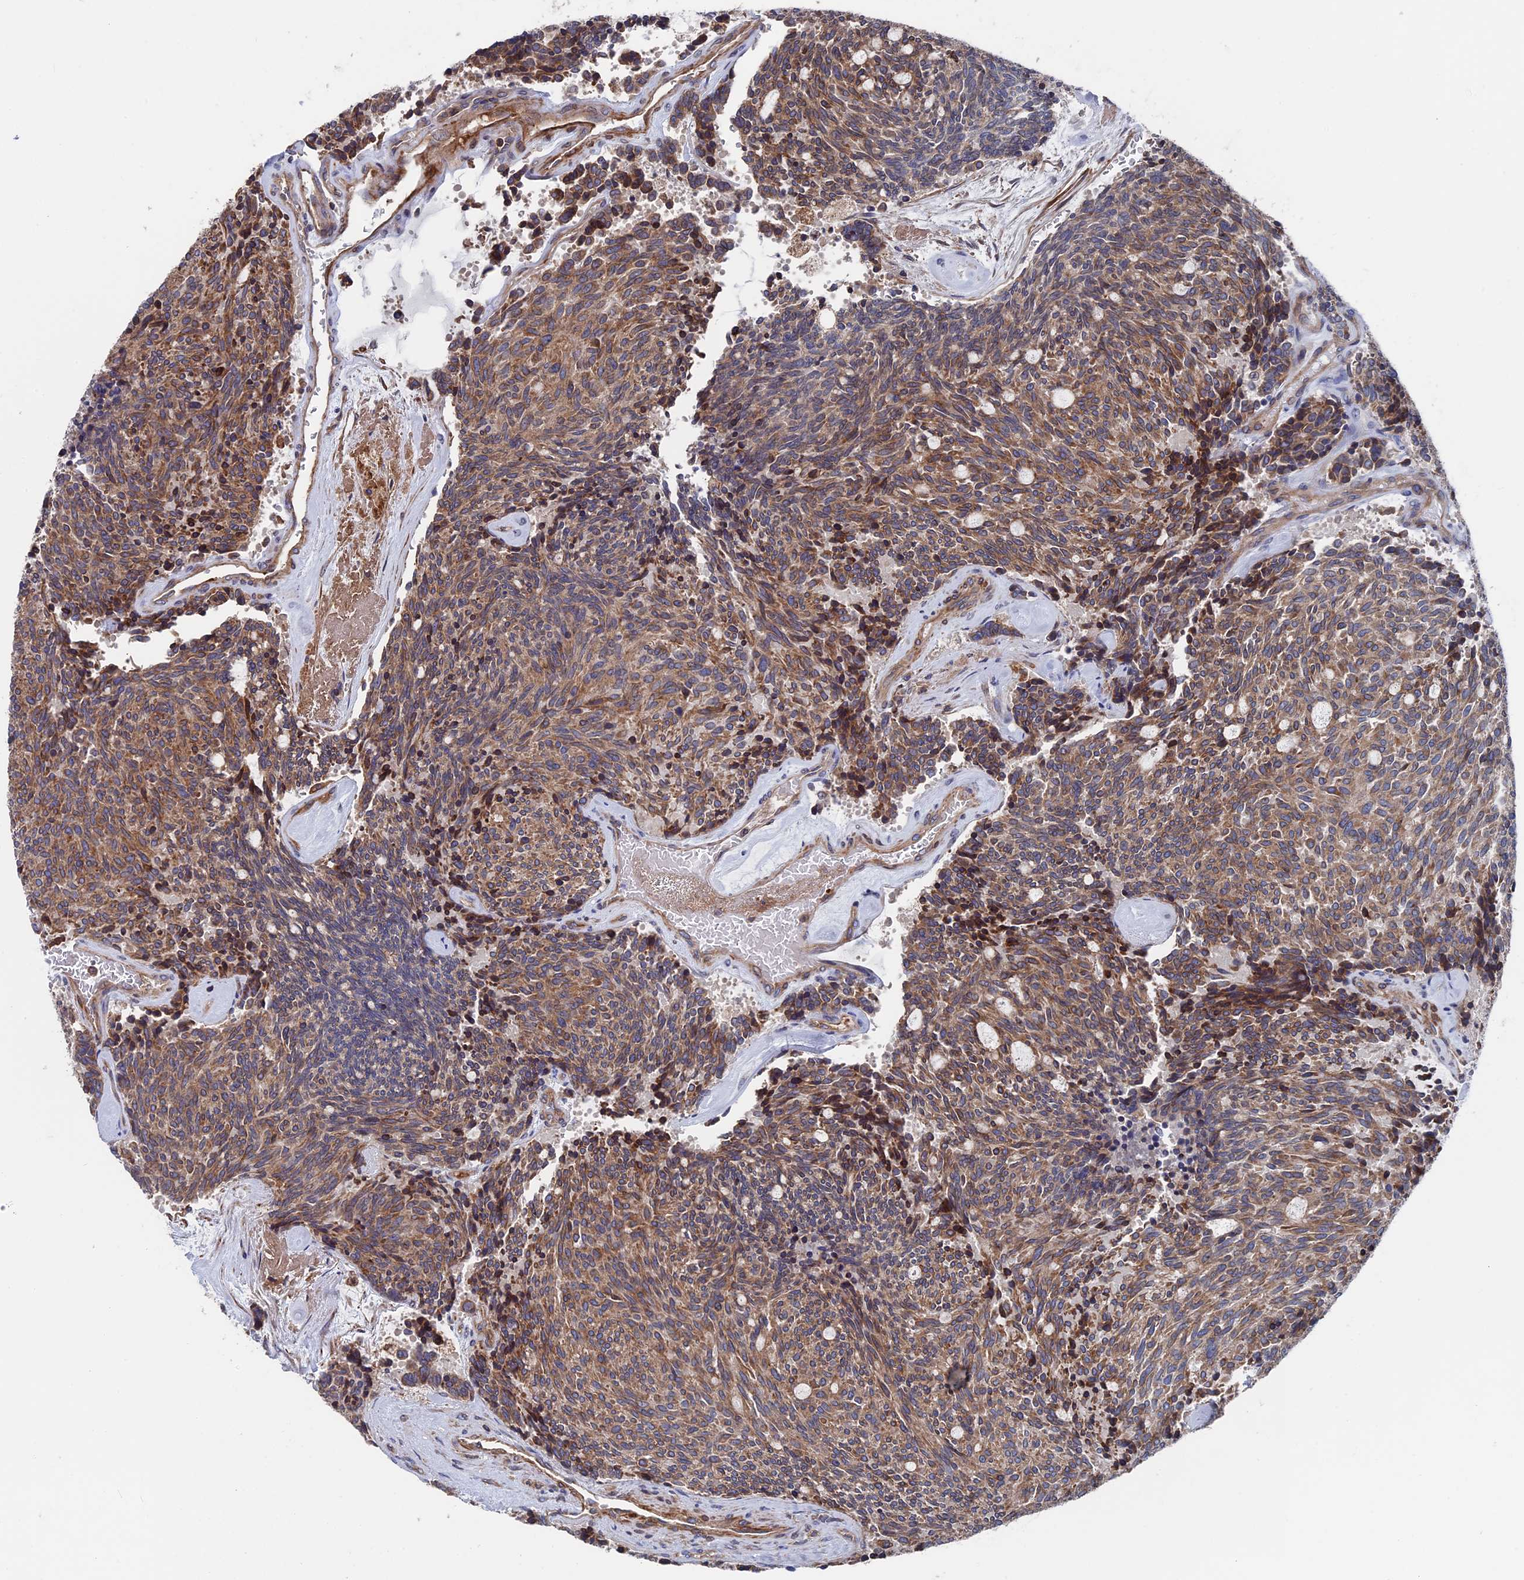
{"staining": {"intensity": "moderate", "quantity": ">75%", "location": "cytoplasmic/membranous"}, "tissue": "carcinoid", "cell_type": "Tumor cells", "image_type": "cancer", "snomed": [{"axis": "morphology", "description": "Carcinoid, malignant, NOS"}, {"axis": "topography", "description": "Pancreas"}], "caption": "Malignant carcinoid tissue displays moderate cytoplasmic/membranous positivity in about >75% of tumor cells, visualized by immunohistochemistry. The staining is performed using DAB brown chromogen to label protein expression. The nuclei are counter-stained blue using hematoxylin.", "gene": "DNAJC3", "patient": {"sex": "female", "age": 54}}